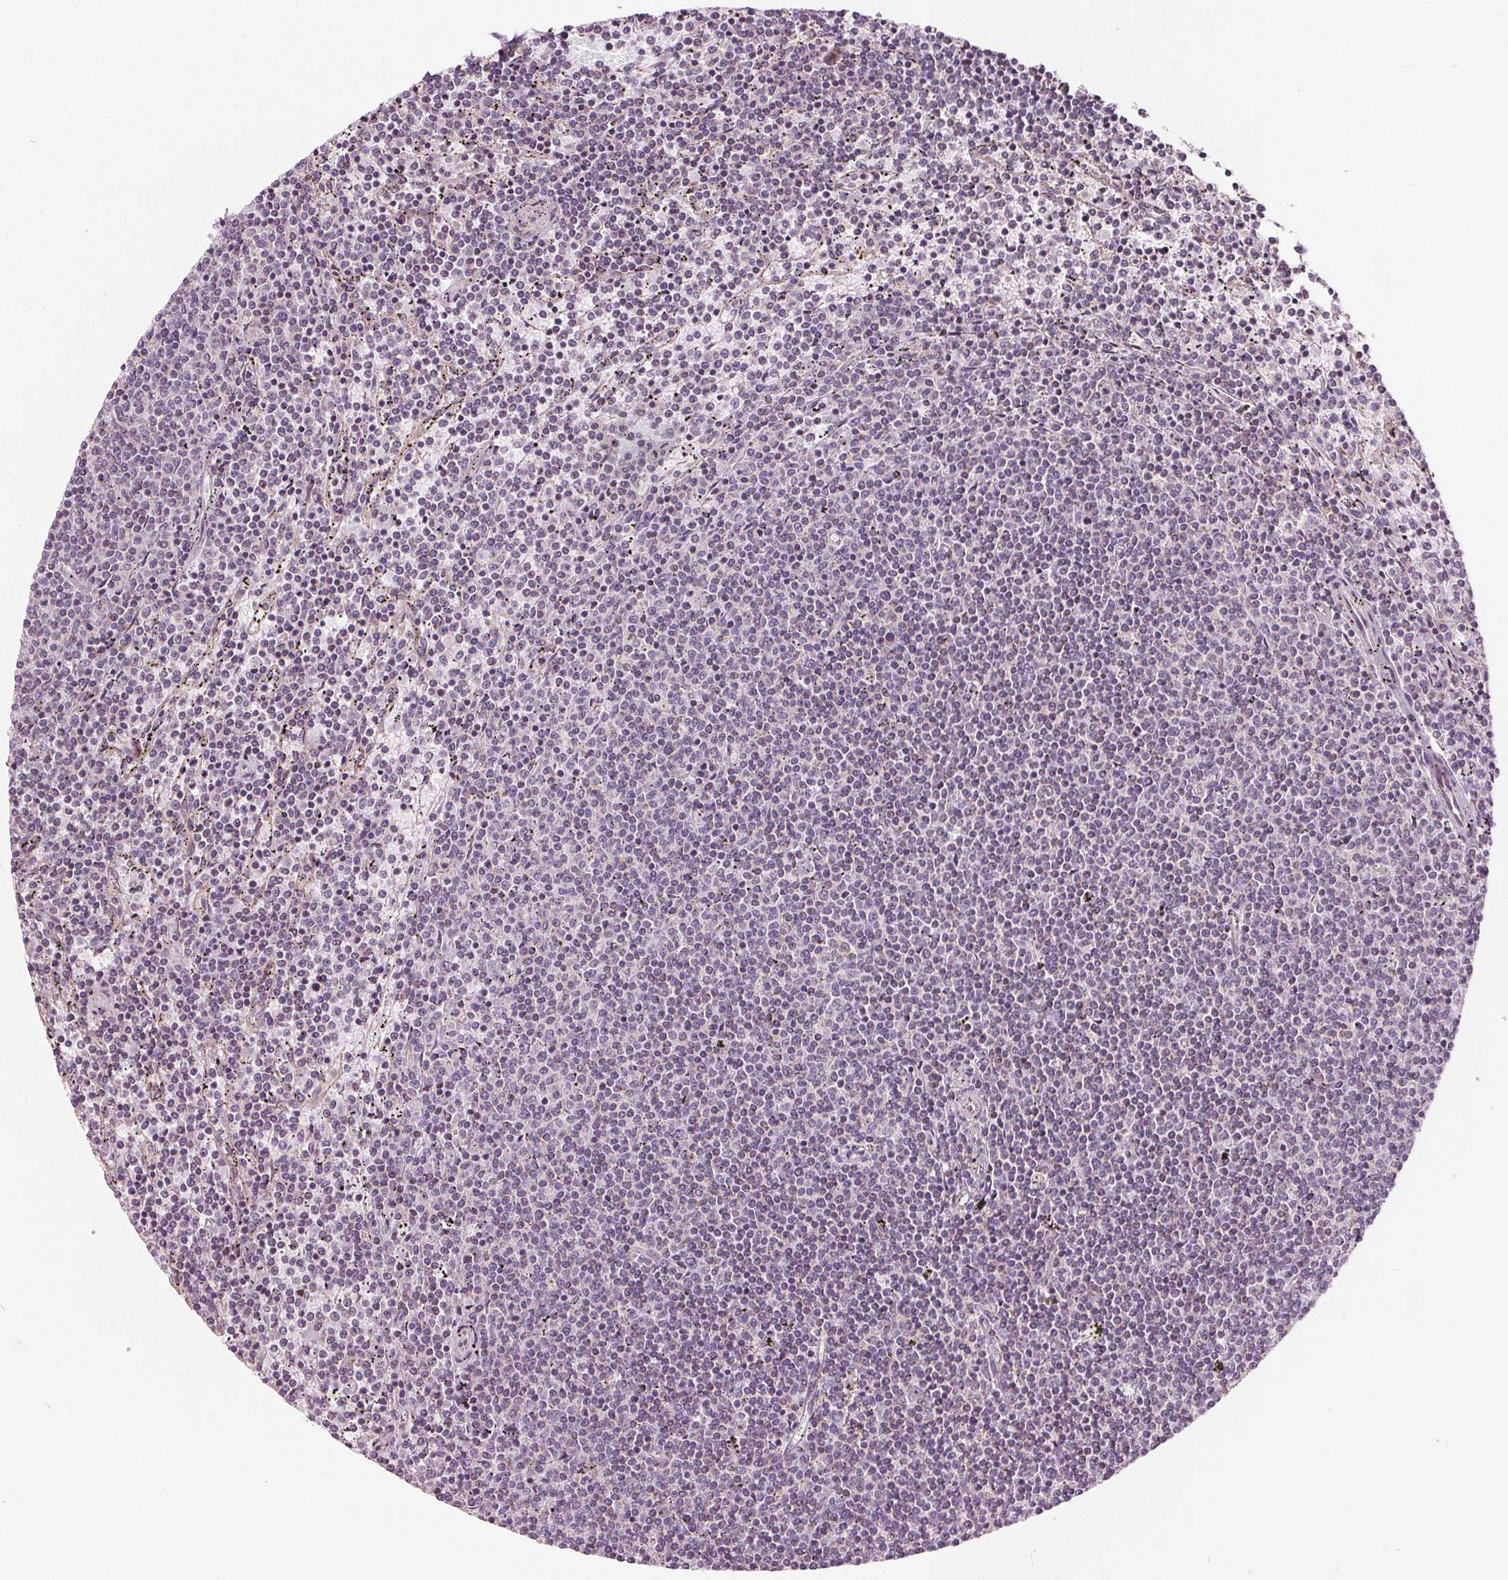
{"staining": {"intensity": "negative", "quantity": "none", "location": "none"}, "tissue": "lymphoma", "cell_type": "Tumor cells", "image_type": "cancer", "snomed": [{"axis": "morphology", "description": "Malignant lymphoma, non-Hodgkin's type, Low grade"}, {"axis": "topography", "description": "Spleen"}], "caption": "Immunohistochemistry (IHC) photomicrograph of malignant lymphoma, non-Hodgkin's type (low-grade) stained for a protein (brown), which displays no positivity in tumor cells. Nuclei are stained in blue.", "gene": "ECI2", "patient": {"sex": "female", "age": 50}}